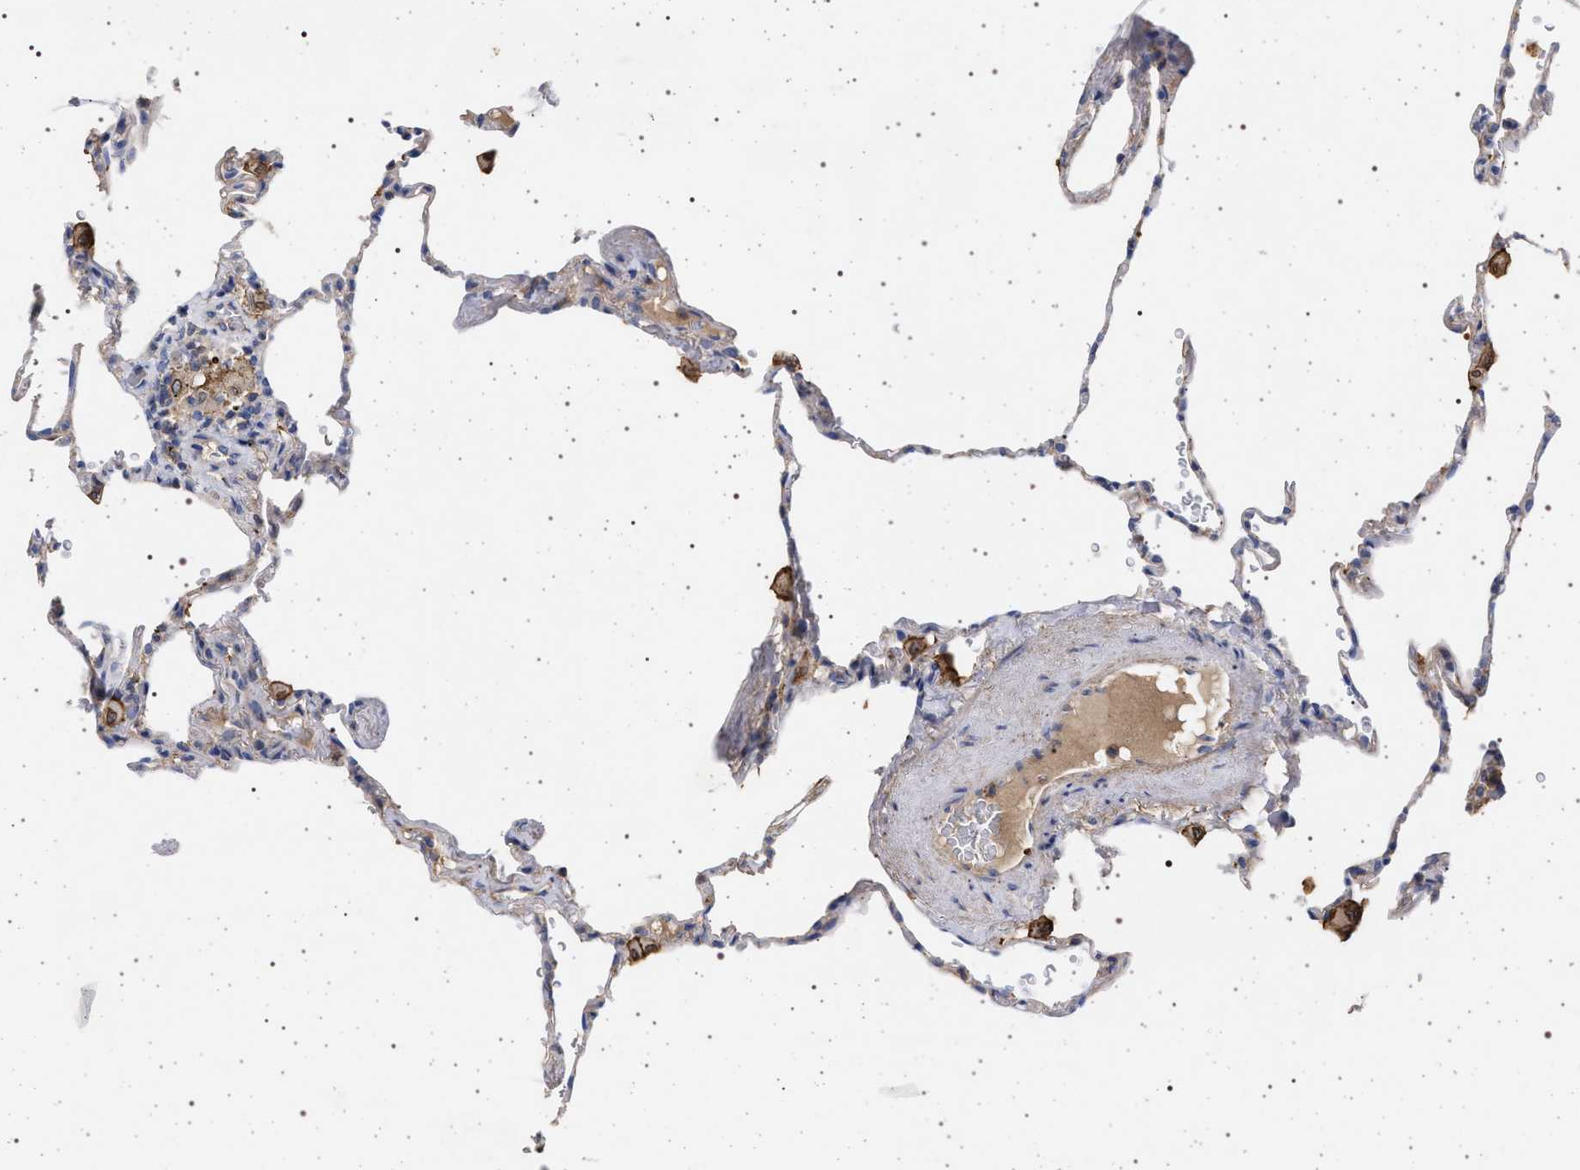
{"staining": {"intensity": "negative", "quantity": "none", "location": "none"}, "tissue": "lung", "cell_type": "Alveolar cells", "image_type": "normal", "snomed": [{"axis": "morphology", "description": "Normal tissue, NOS"}, {"axis": "topography", "description": "Lung"}], "caption": "IHC histopathology image of unremarkable lung: human lung stained with DAB shows no significant protein positivity in alveolar cells.", "gene": "PLG", "patient": {"sex": "male", "age": 59}}